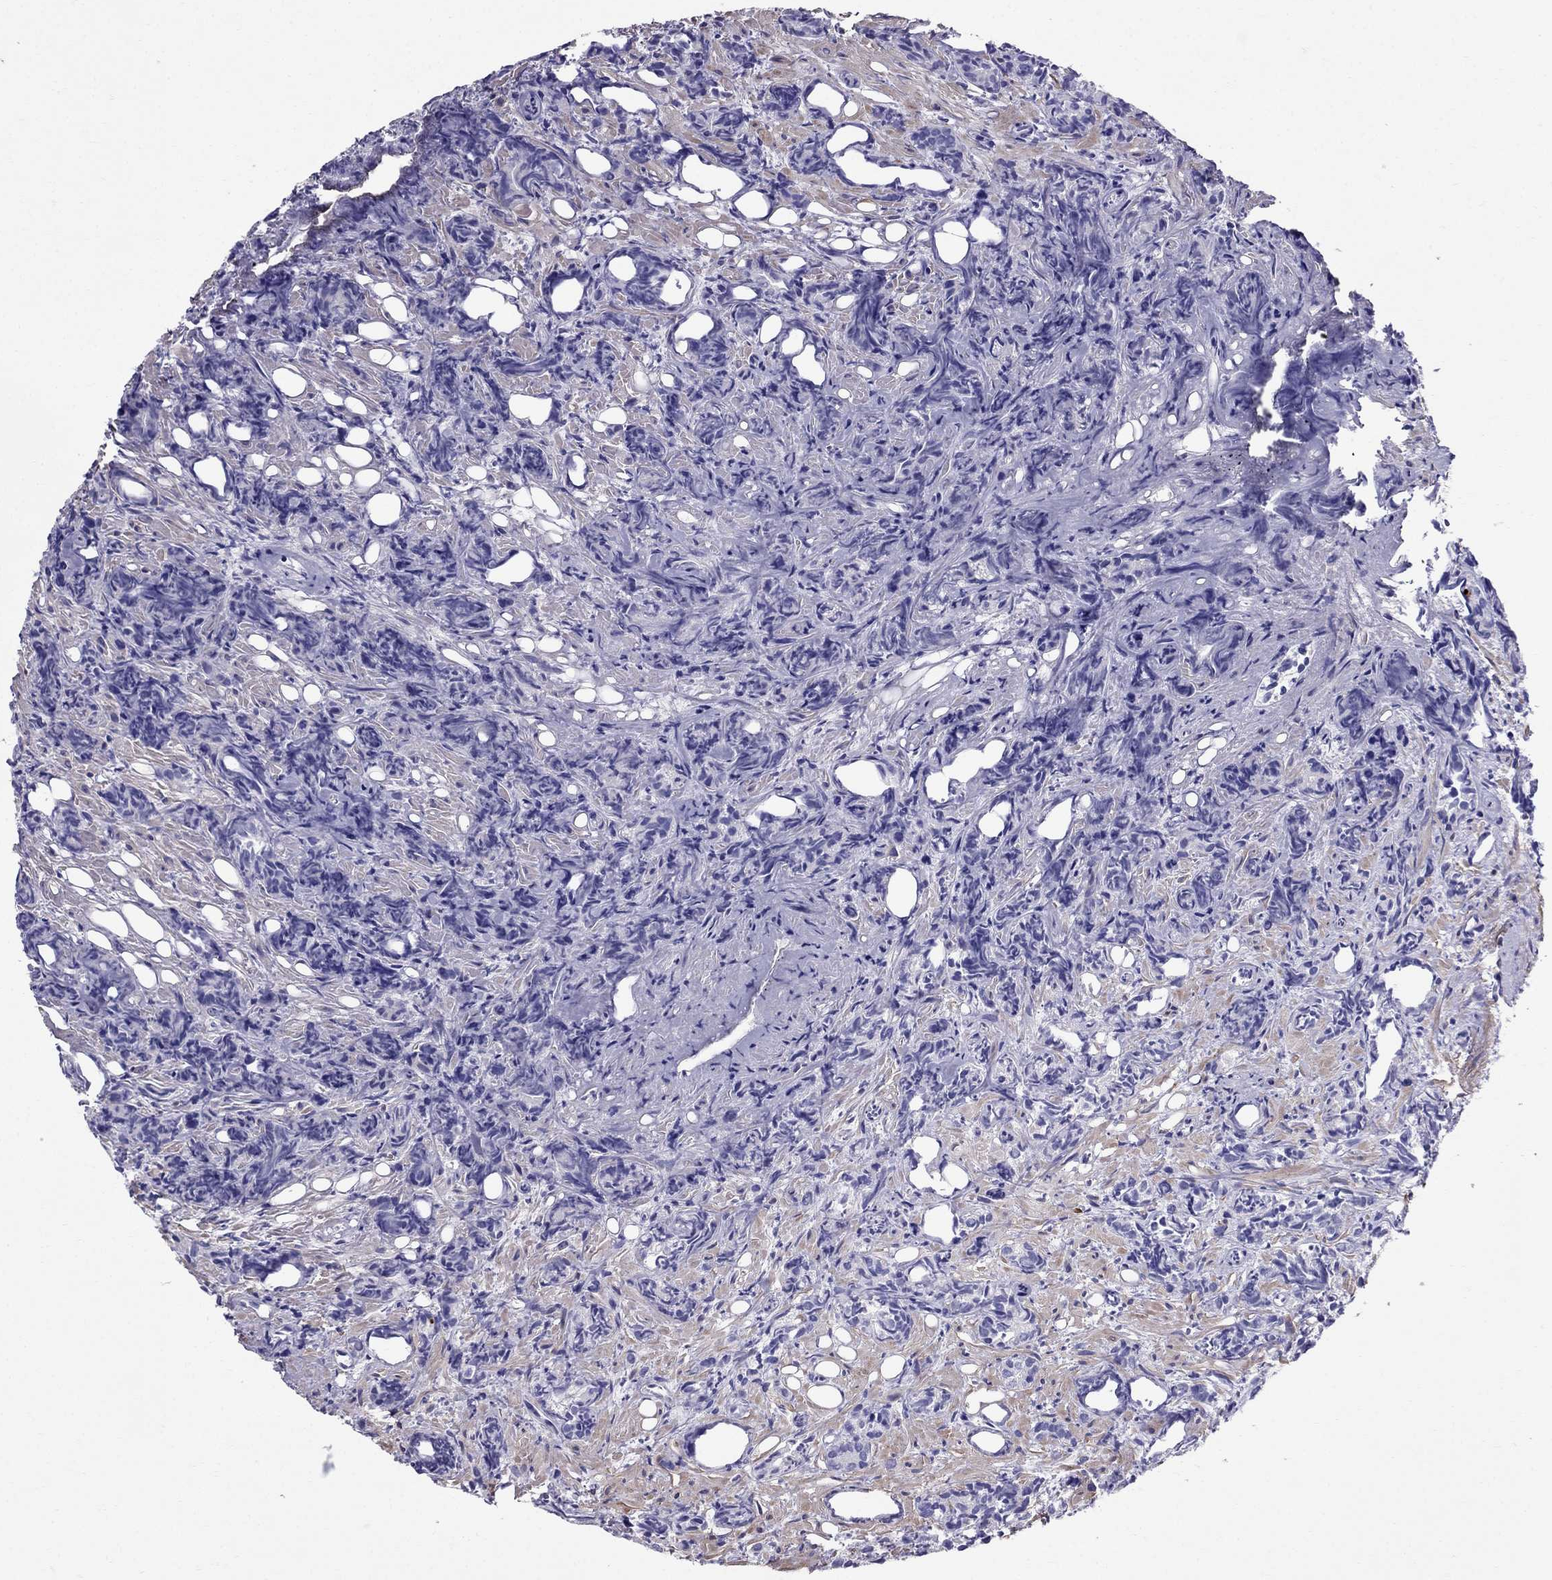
{"staining": {"intensity": "negative", "quantity": "none", "location": "none"}, "tissue": "prostate cancer", "cell_type": "Tumor cells", "image_type": "cancer", "snomed": [{"axis": "morphology", "description": "Adenocarcinoma, High grade"}, {"axis": "topography", "description": "Prostate"}], "caption": "Prostate cancer was stained to show a protein in brown. There is no significant staining in tumor cells.", "gene": "GPR50", "patient": {"sex": "male", "age": 84}}